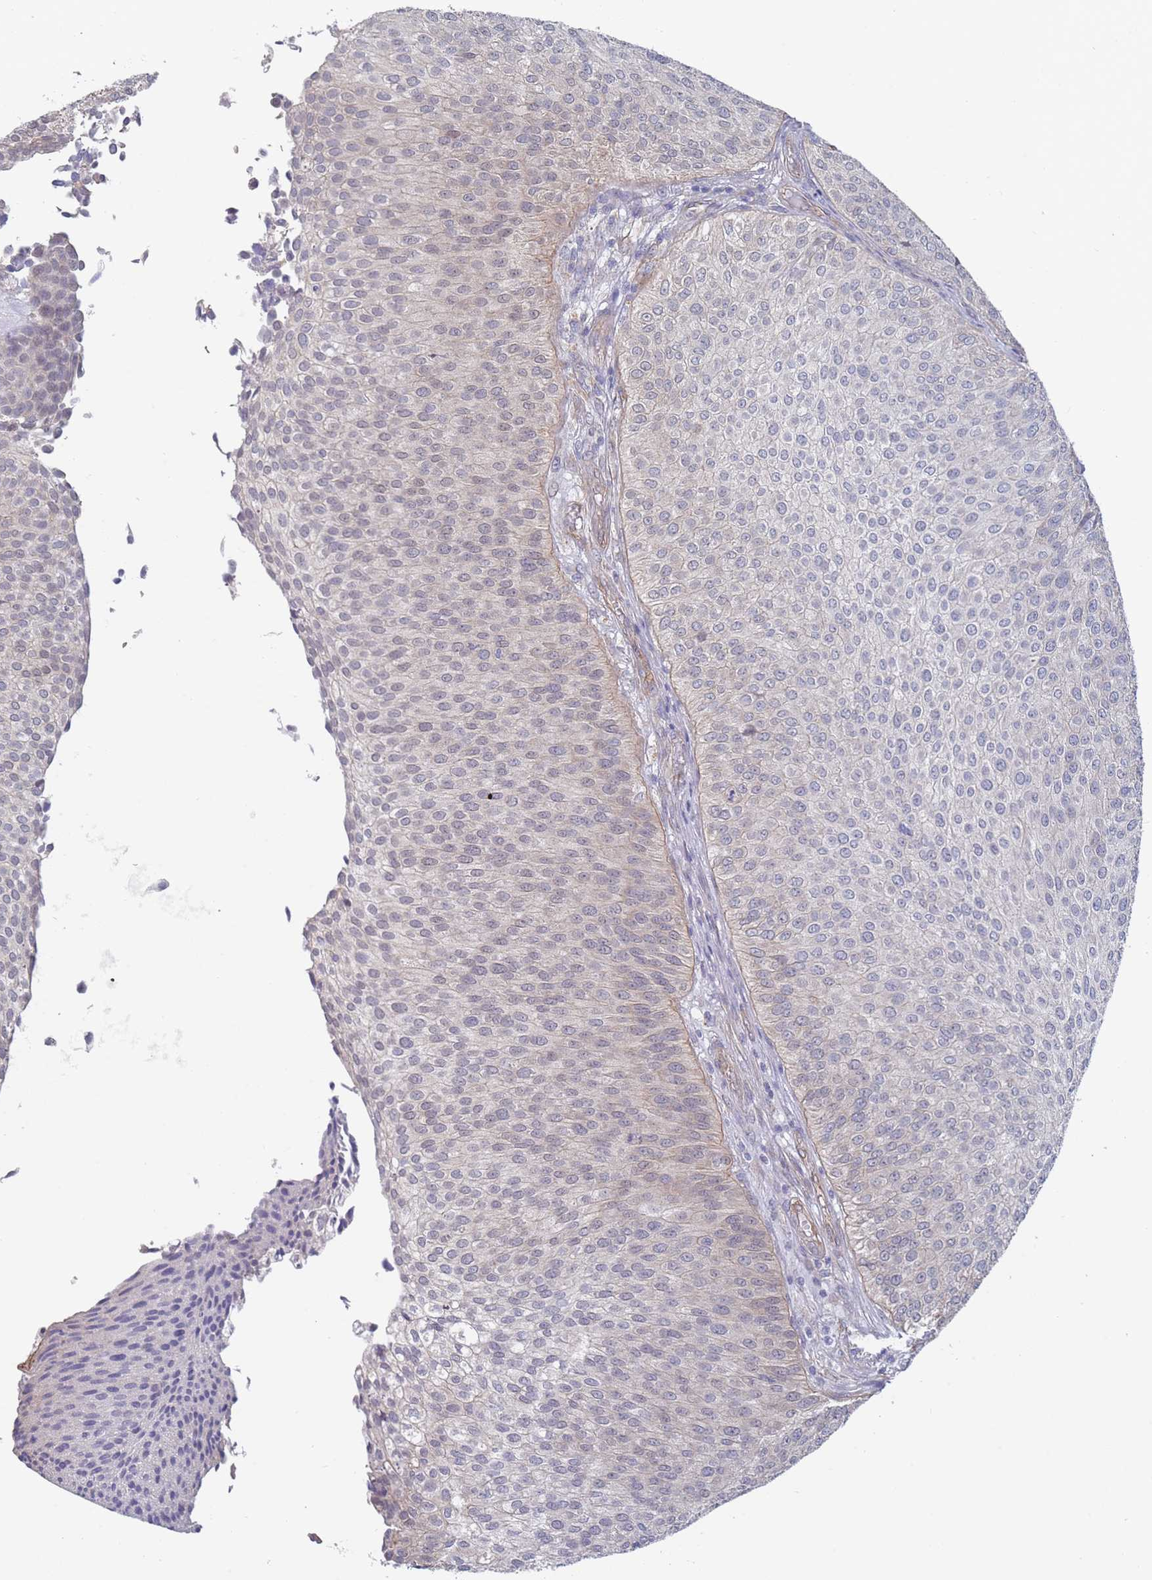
{"staining": {"intensity": "weak", "quantity": "<25%", "location": "cytoplasmic/membranous"}, "tissue": "urothelial cancer", "cell_type": "Tumor cells", "image_type": "cancer", "snomed": [{"axis": "morphology", "description": "Urothelial carcinoma, Low grade"}, {"axis": "topography", "description": "Urinary bladder"}], "caption": "IHC of urothelial cancer reveals no expression in tumor cells.", "gene": "SLC1A6", "patient": {"sex": "male", "age": 84}}